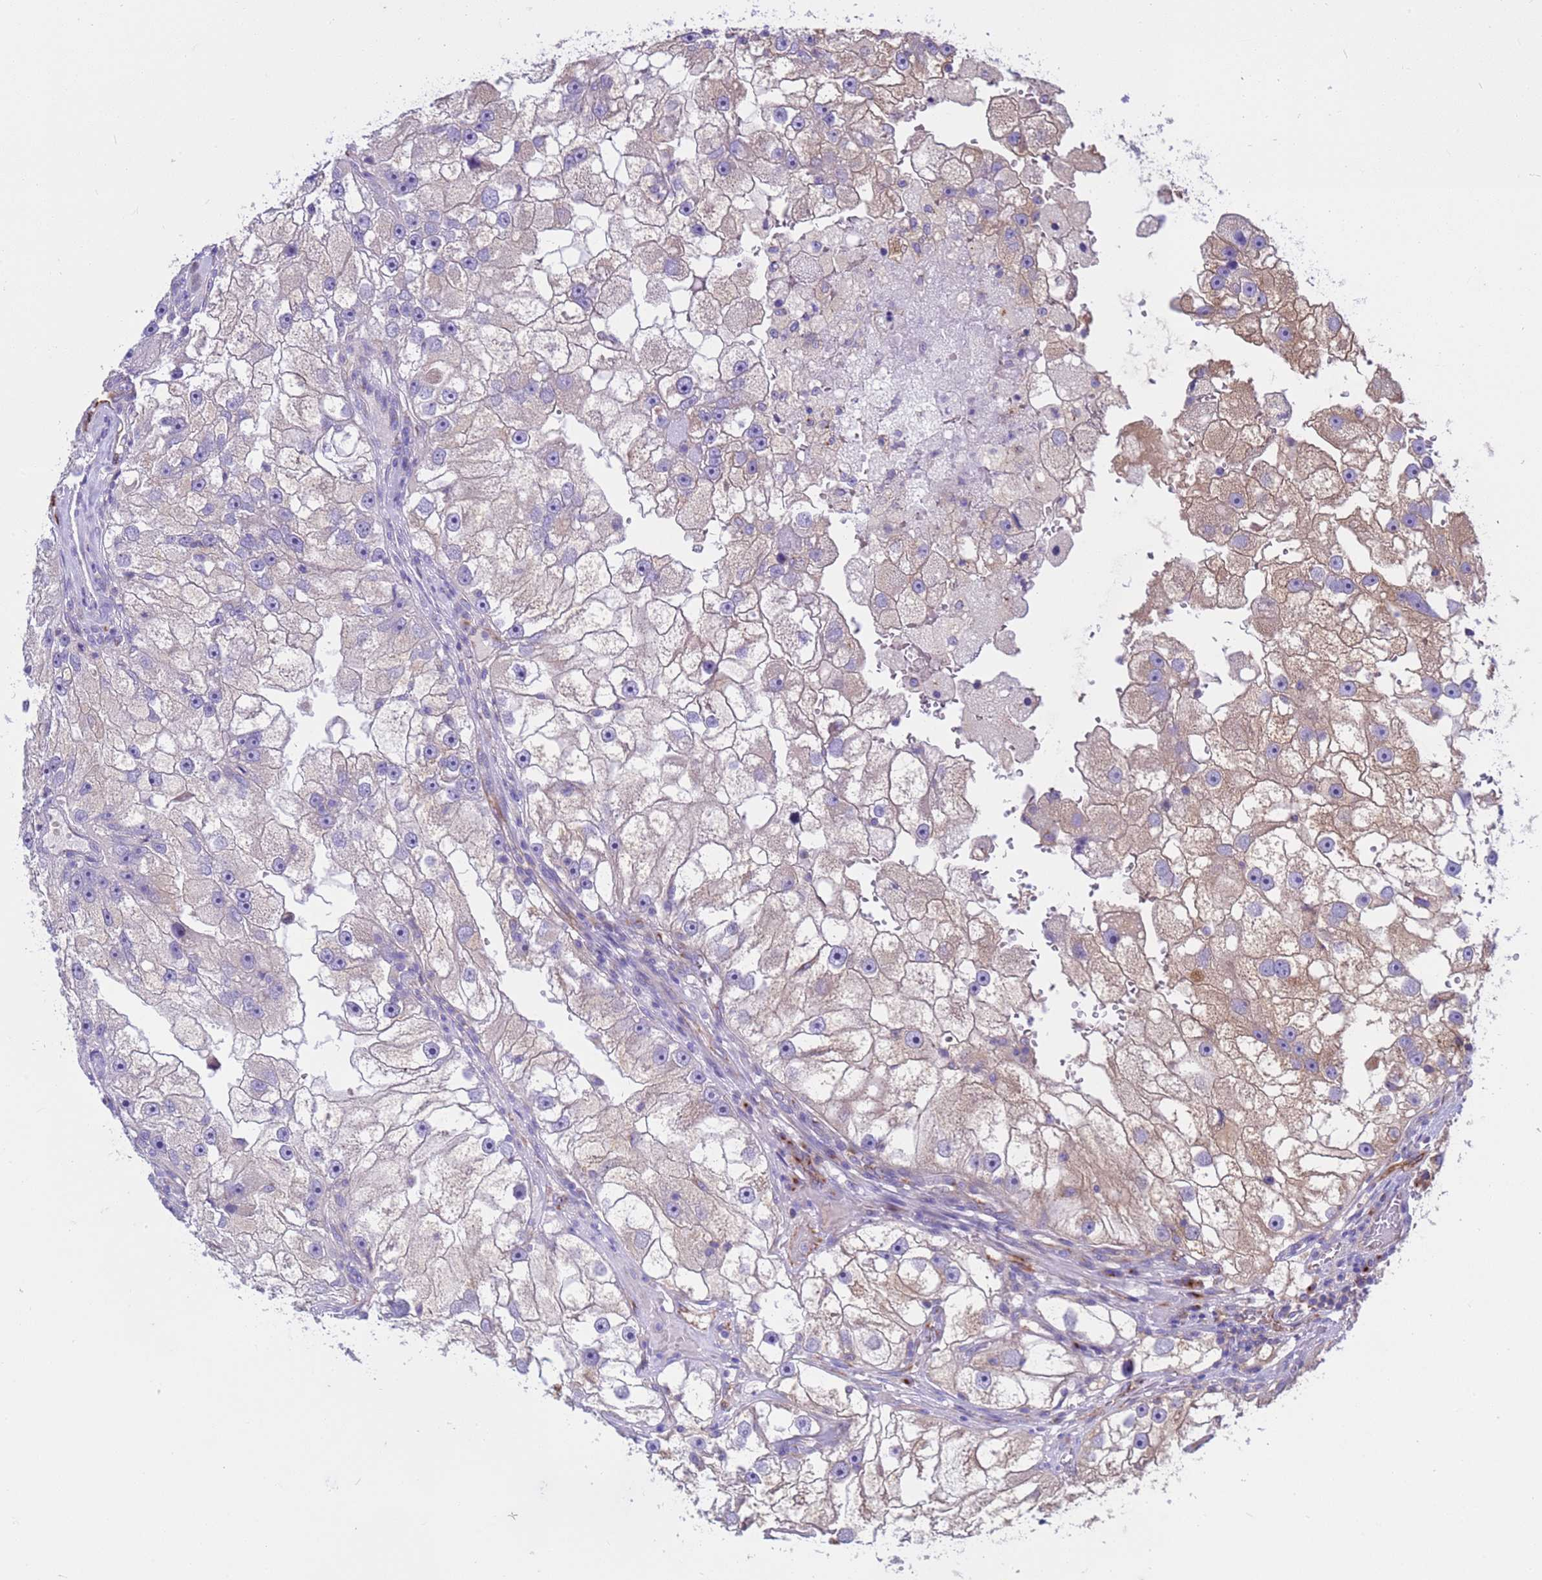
{"staining": {"intensity": "weak", "quantity": "<25%", "location": "cytoplasmic/membranous"}, "tissue": "renal cancer", "cell_type": "Tumor cells", "image_type": "cancer", "snomed": [{"axis": "morphology", "description": "Adenocarcinoma, NOS"}, {"axis": "topography", "description": "Kidney"}], "caption": "Tumor cells show no significant staining in adenocarcinoma (renal).", "gene": "ANAPC1", "patient": {"sex": "male", "age": 63}}